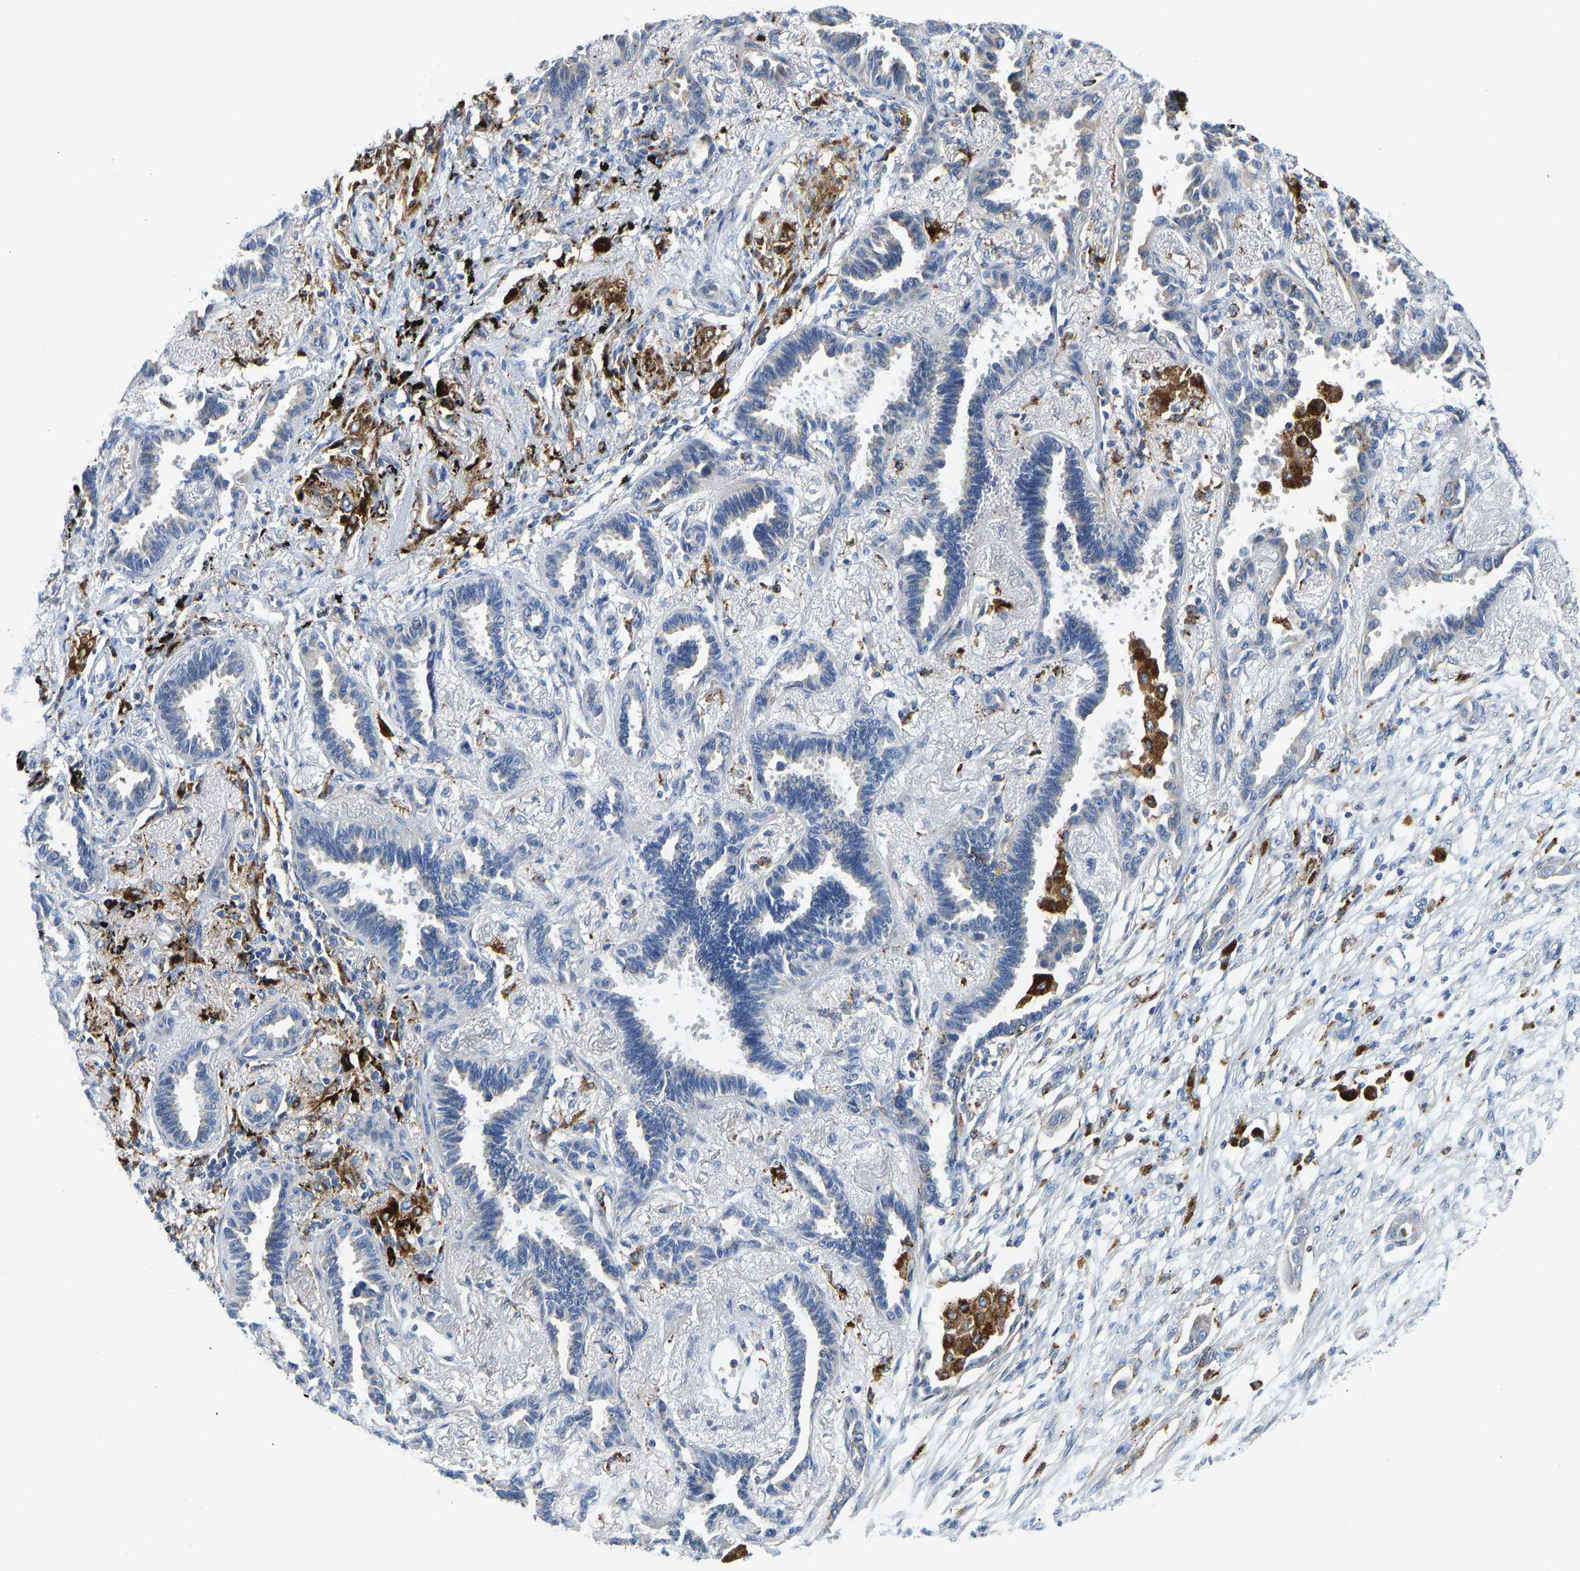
{"staining": {"intensity": "negative", "quantity": "none", "location": "none"}, "tissue": "lung cancer", "cell_type": "Tumor cells", "image_type": "cancer", "snomed": [{"axis": "morphology", "description": "Adenocarcinoma, NOS"}, {"axis": "topography", "description": "Lung"}], "caption": "Tumor cells are negative for brown protein staining in adenocarcinoma (lung).", "gene": "ATP6V1E1", "patient": {"sex": "male", "age": 59}}